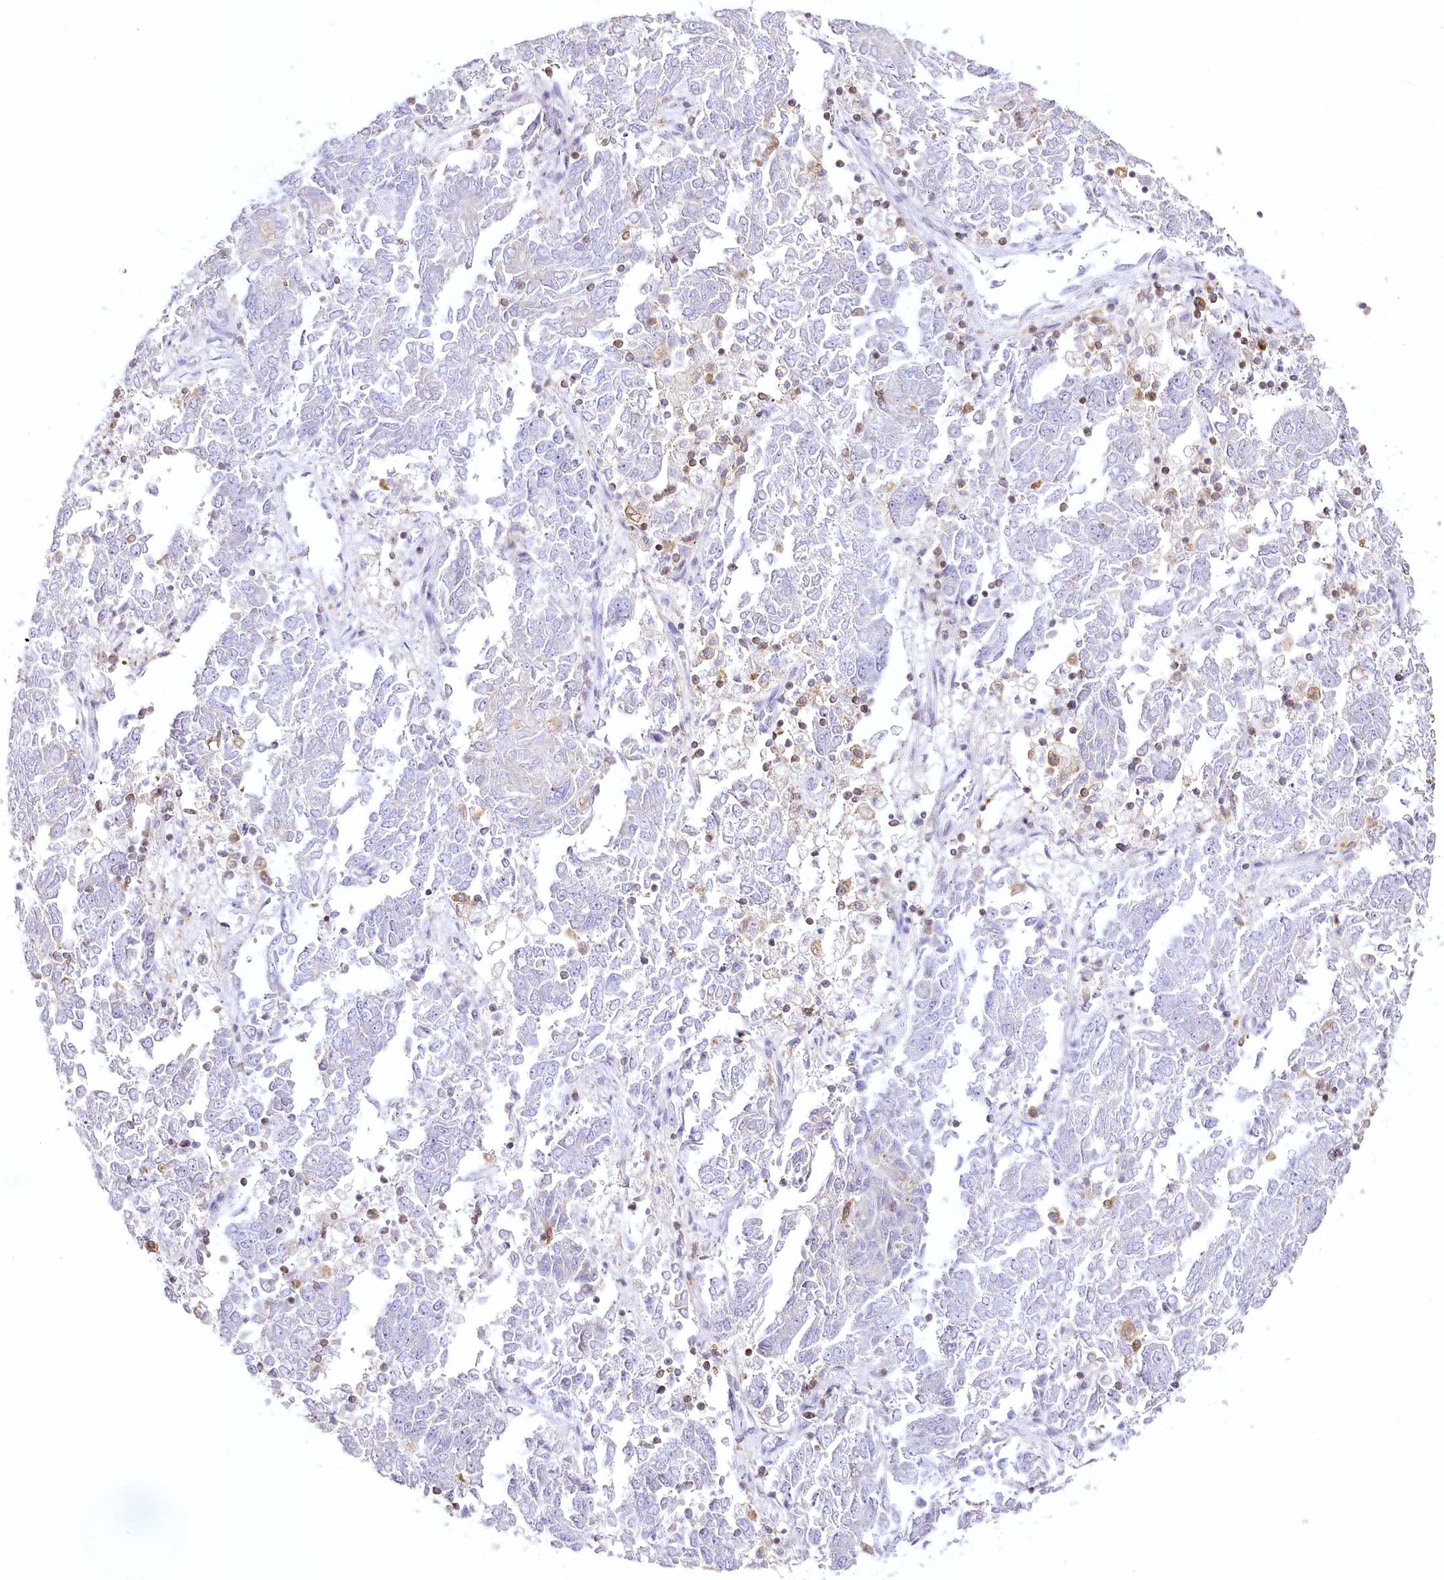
{"staining": {"intensity": "negative", "quantity": "none", "location": "none"}, "tissue": "endometrial cancer", "cell_type": "Tumor cells", "image_type": "cancer", "snomed": [{"axis": "morphology", "description": "Adenocarcinoma, NOS"}, {"axis": "topography", "description": "Endometrium"}], "caption": "A histopathology image of human endometrial cancer is negative for staining in tumor cells.", "gene": "DOCK2", "patient": {"sex": "female", "age": 80}}